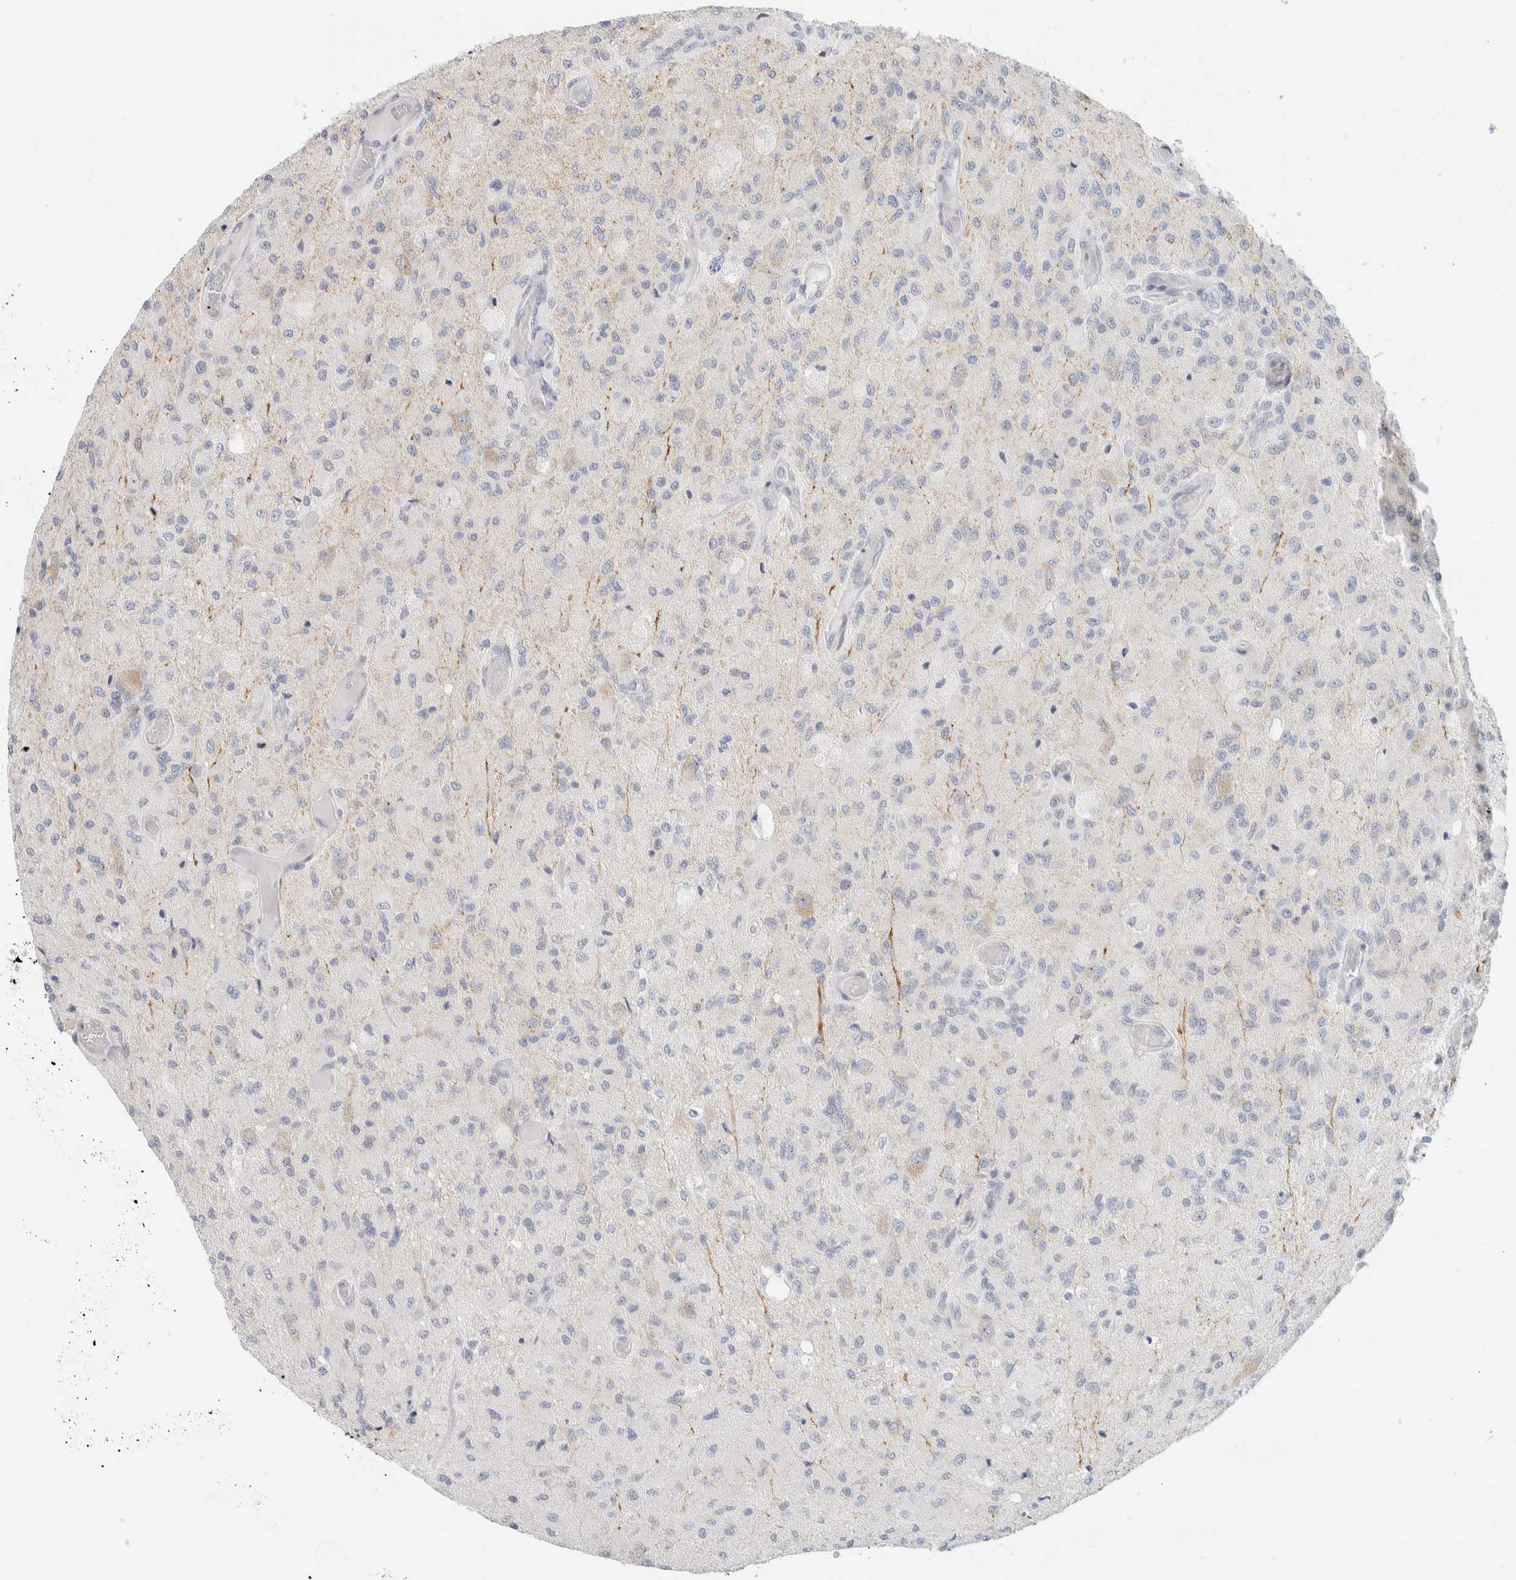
{"staining": {"intensity": "negative", "quantity": "none", "location": "none"}, "tissue": "glioma", "cell_type": "Tumor cells", "image_type": "cancer", "snomed": [{"axis": "morphology", "description": "Normal tissue, NOS"}, {"axis": "morphology", "description": "Glioma, malignant, High grade"}, {"axis": "topography", "description": "Cerebral cortex"}], "caption": "DAB immunohistochemical staining of high-grade glioma (malignant) displays no significant positivity in tumor cells.", "gene": "SPNS3", "patient": {"sex": "male", "age": 77}}